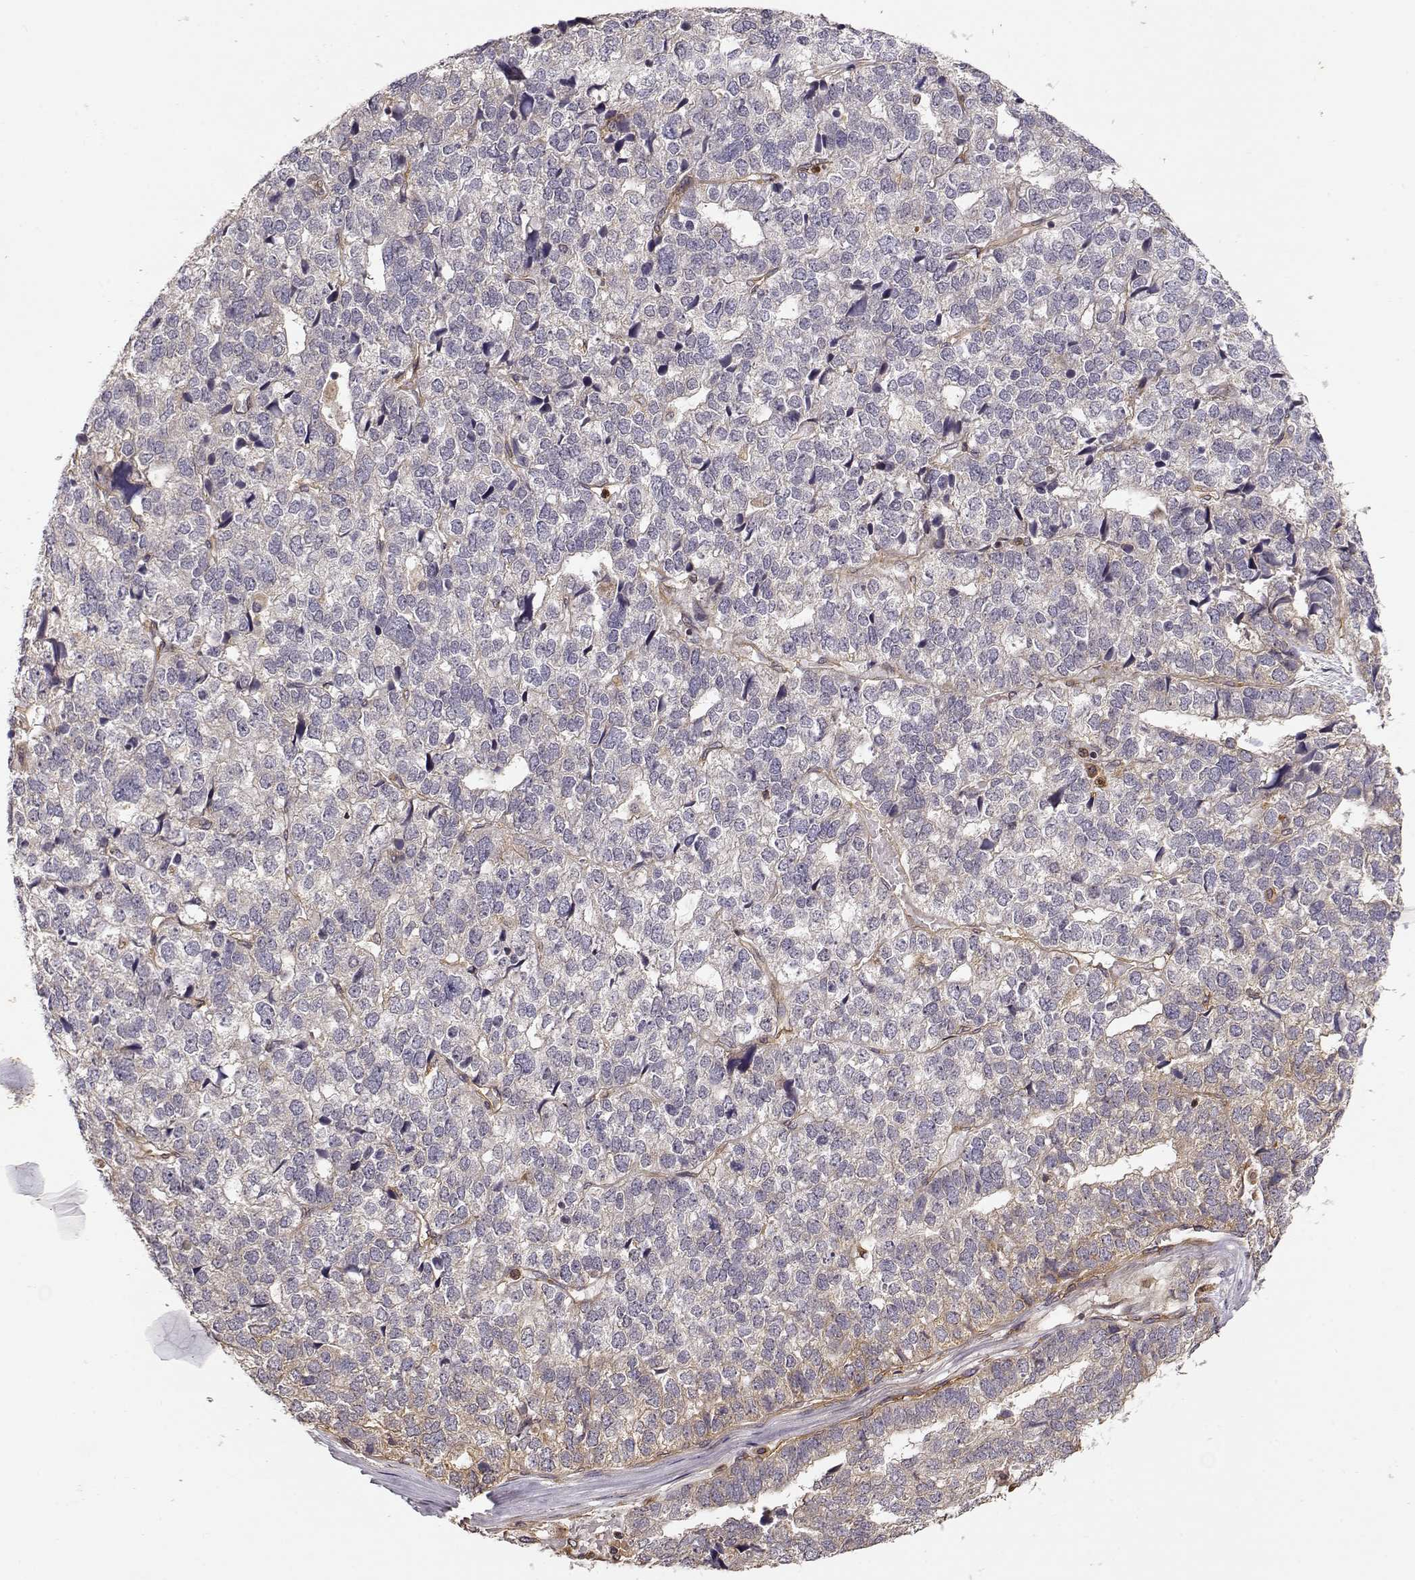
{"staining": {"intensity": "negative", "quantity": "none", "location": "none"}, "tissue": "stomach cancer", "cell_type": "Tumor cells", "image_type": "cancer", "snomed": [{"axis": "morphology", "description": "Adenocarcinoma, NOS"}, {"axis": "topography", "description": "Stomach"}], "caption": "Immunohistochemistry histopathology image of human stomach cancer stained for a protein (brown), which displays no staining in tumor cells.", "gene": "ARHGEF2", "patient": {"sex": "male", "age": 69}}